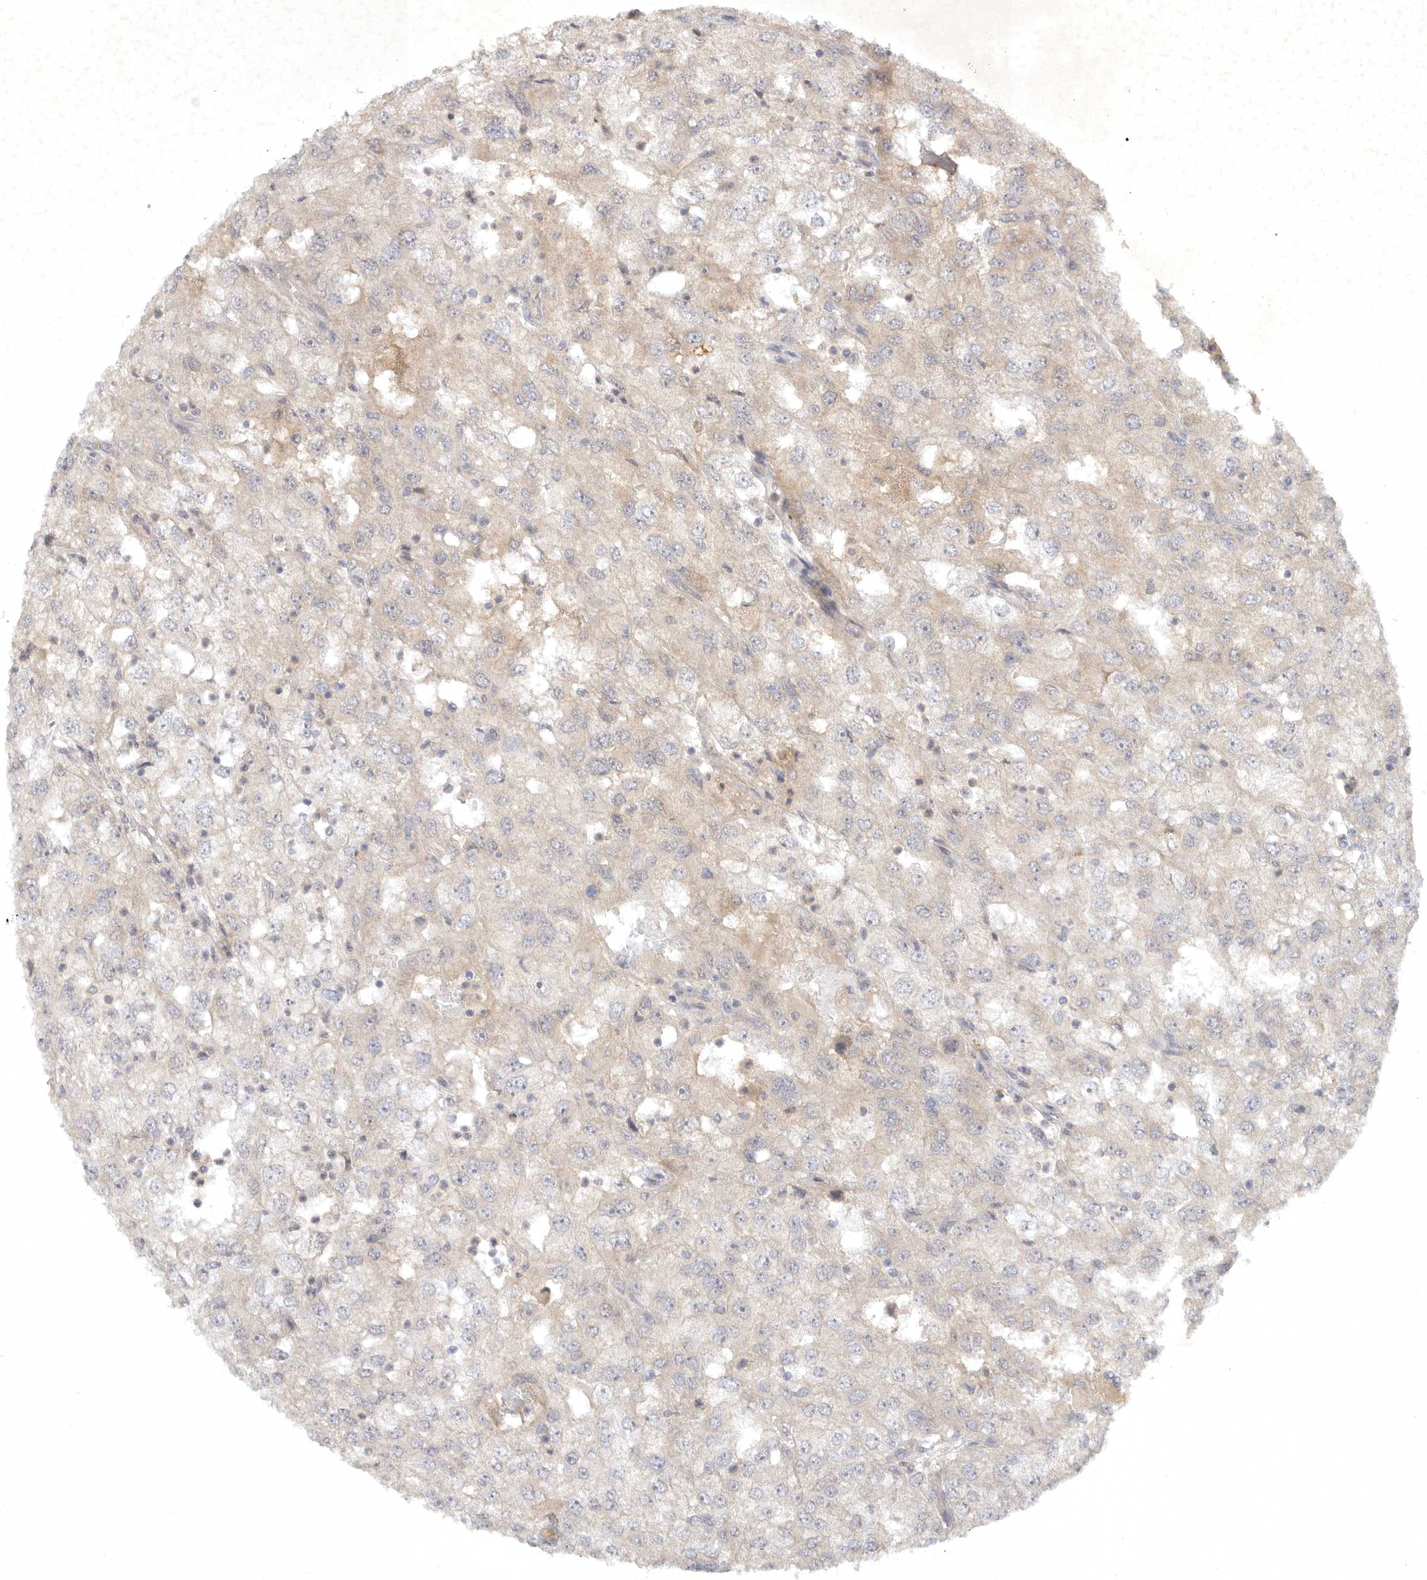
{"staining": {"intensity": "weak", "quantity": "<25%", "location": "cytoplasmic/membranous"}, "tissue": "renal cancer", "cell_type": "Tumor cells", "image_type": "cancer", "snomed": [{"axis": "morphology", "description": "Adenocarcinoma, NOS"}, {"axis": "topography", "description": "Kidney"}], "caption": "An image of human adenocarcinoma (renal) is negative for staining in tumor cells.", "gene": "PTPDC1", "patient": {"sex": "female", "age": 54}}